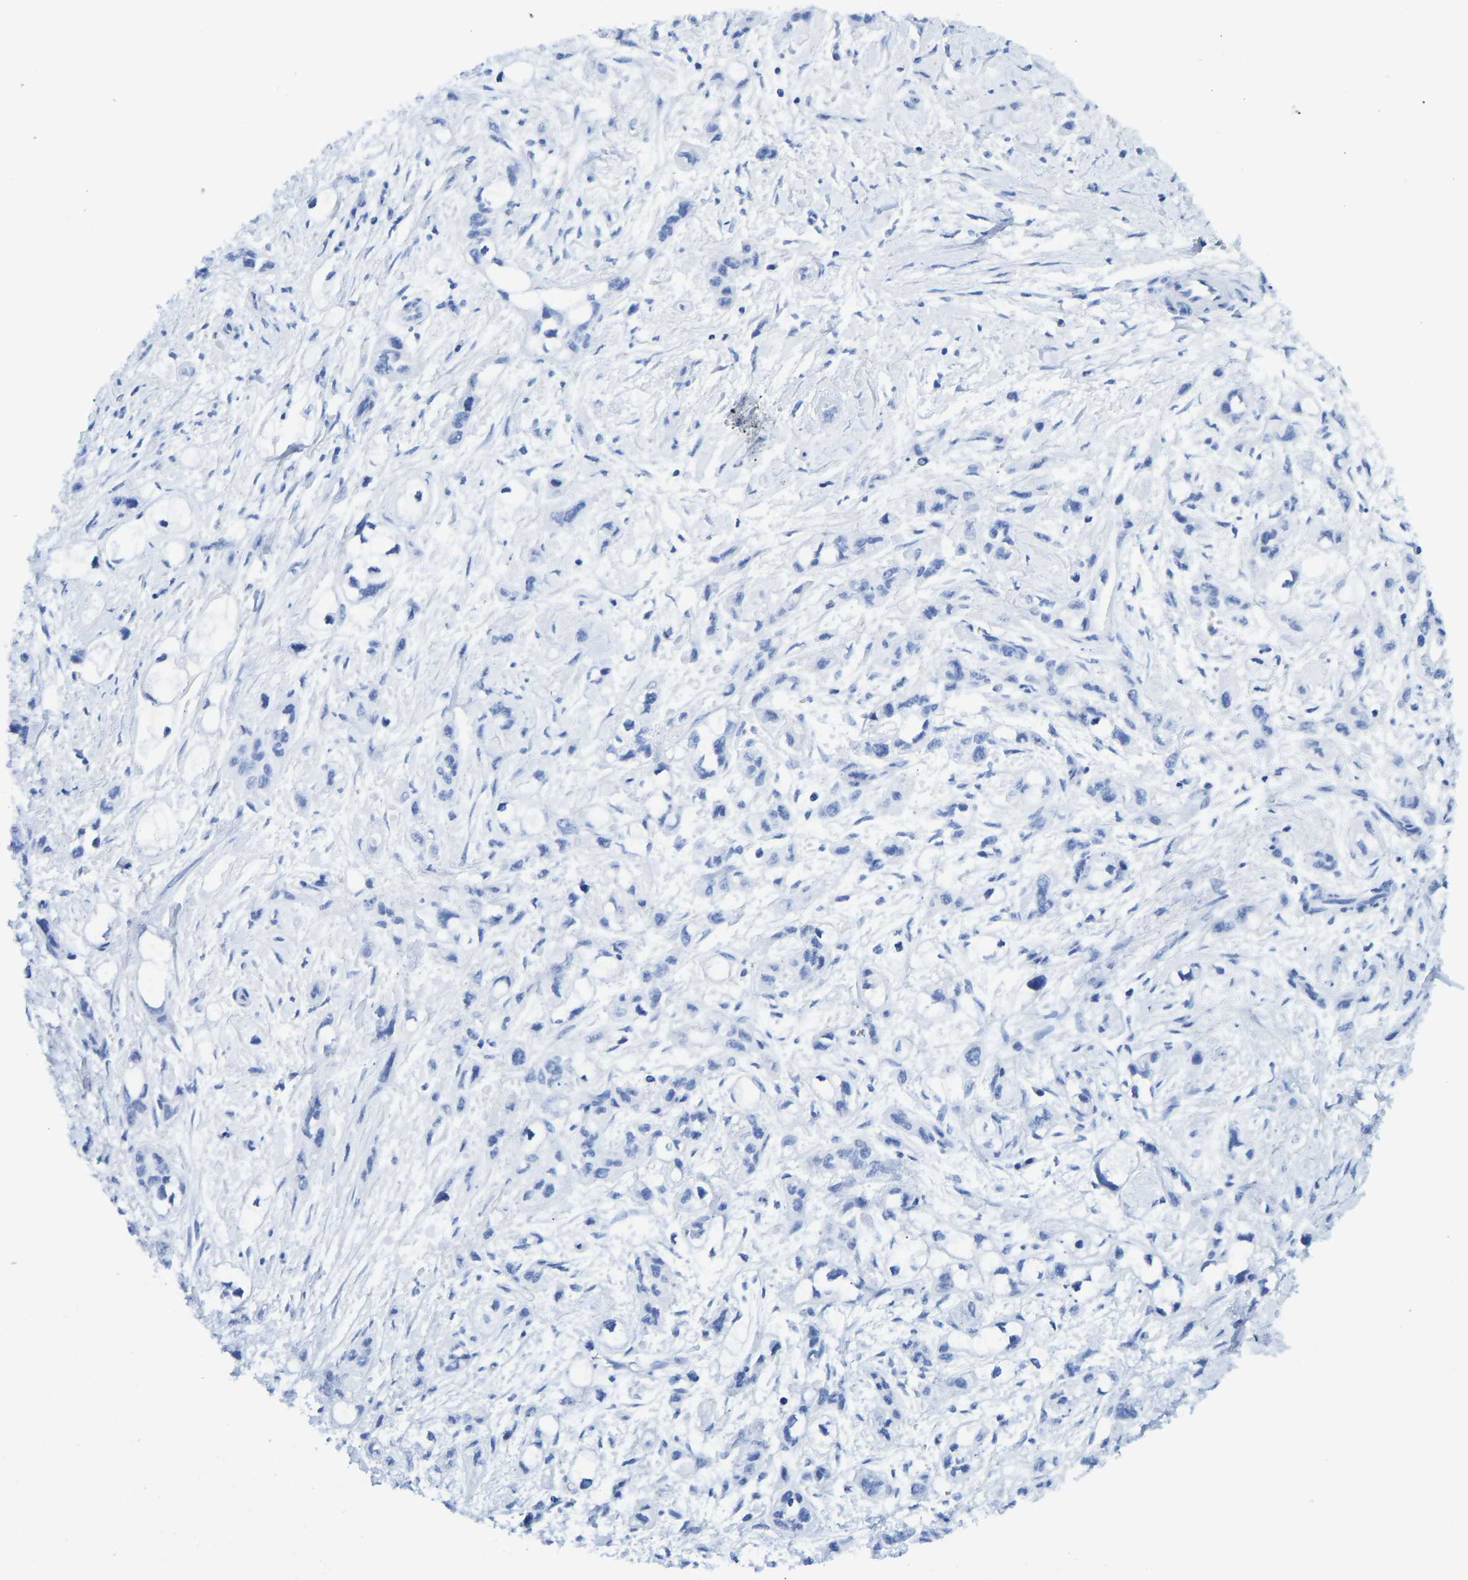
{"staining": {"intensity": "negative", "quantity": "none", "location": "none"}, "tissue": "pancreatic cancer", "cell_type": "Tumor cells", "image_type": "cancer", "snomed": [{"axis": "morphology", "description": "Adenocarcinoma, NOS"}, {"axis": "topography", "description": "Pancreas"}], "caption": "A micrograph of pancreatic adenocarcinoma stained for a protein displays no brown staining in tumor cells.", "gene": "NDRG3", "patient": {"sex": "male", "age": 74}}